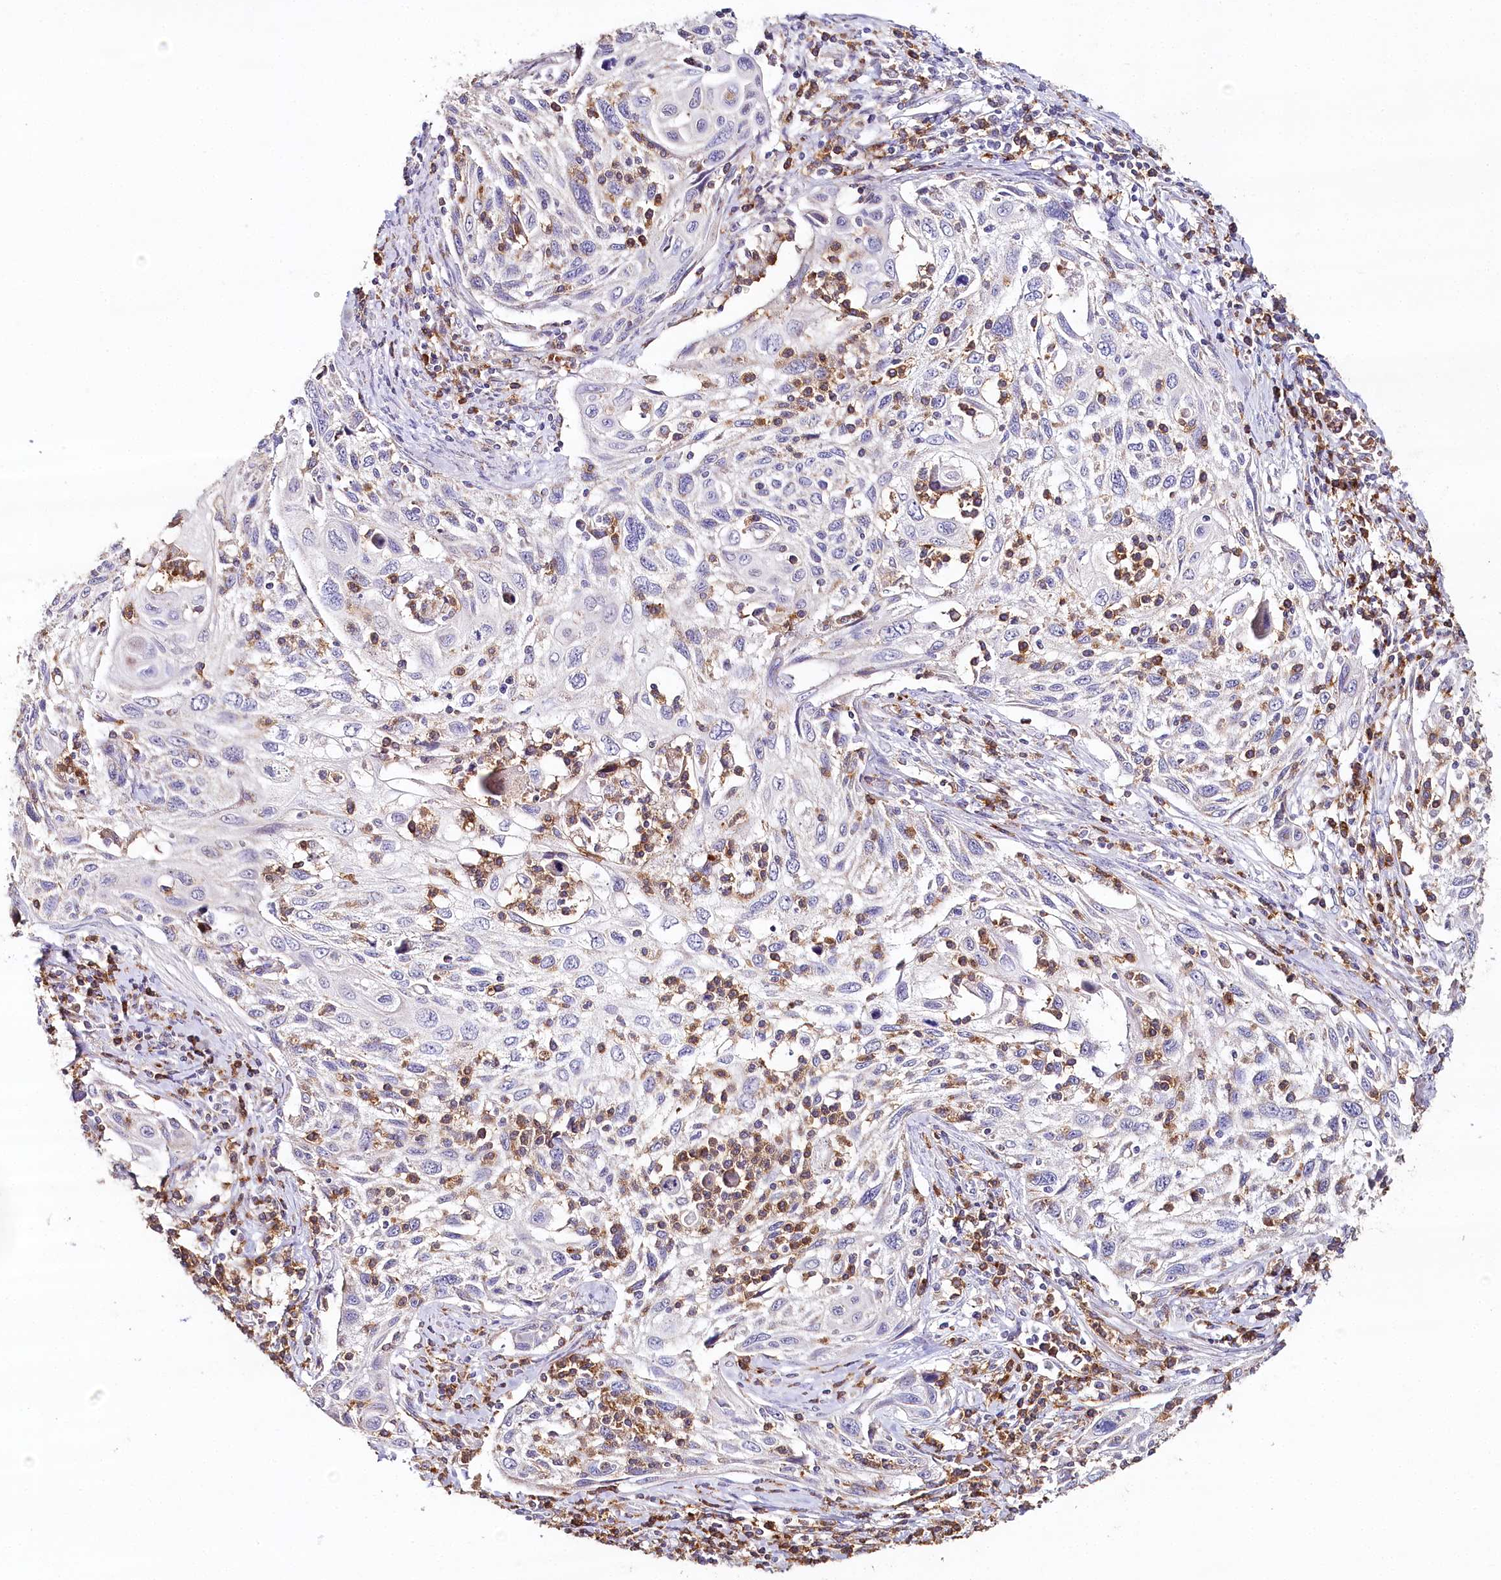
{"staining": {"intensity": "negative", "quantity": "none", "location": "none"}, "tissue": "cervical cancer", "cell_type": "Tumor cells", "image_type": "cancer", "snomed": [{"axis": "morphology", "description": "Squamous cell carcinoma, NOS"}, {"axis": "topography", "description": "Cervix"}], "caption": "Tumor cells are negative for brown protein staining in cervical cancer (squamous cell carcinoma).", "gene": "MMP25", "patient": {"sex": "female", "age": 70}}